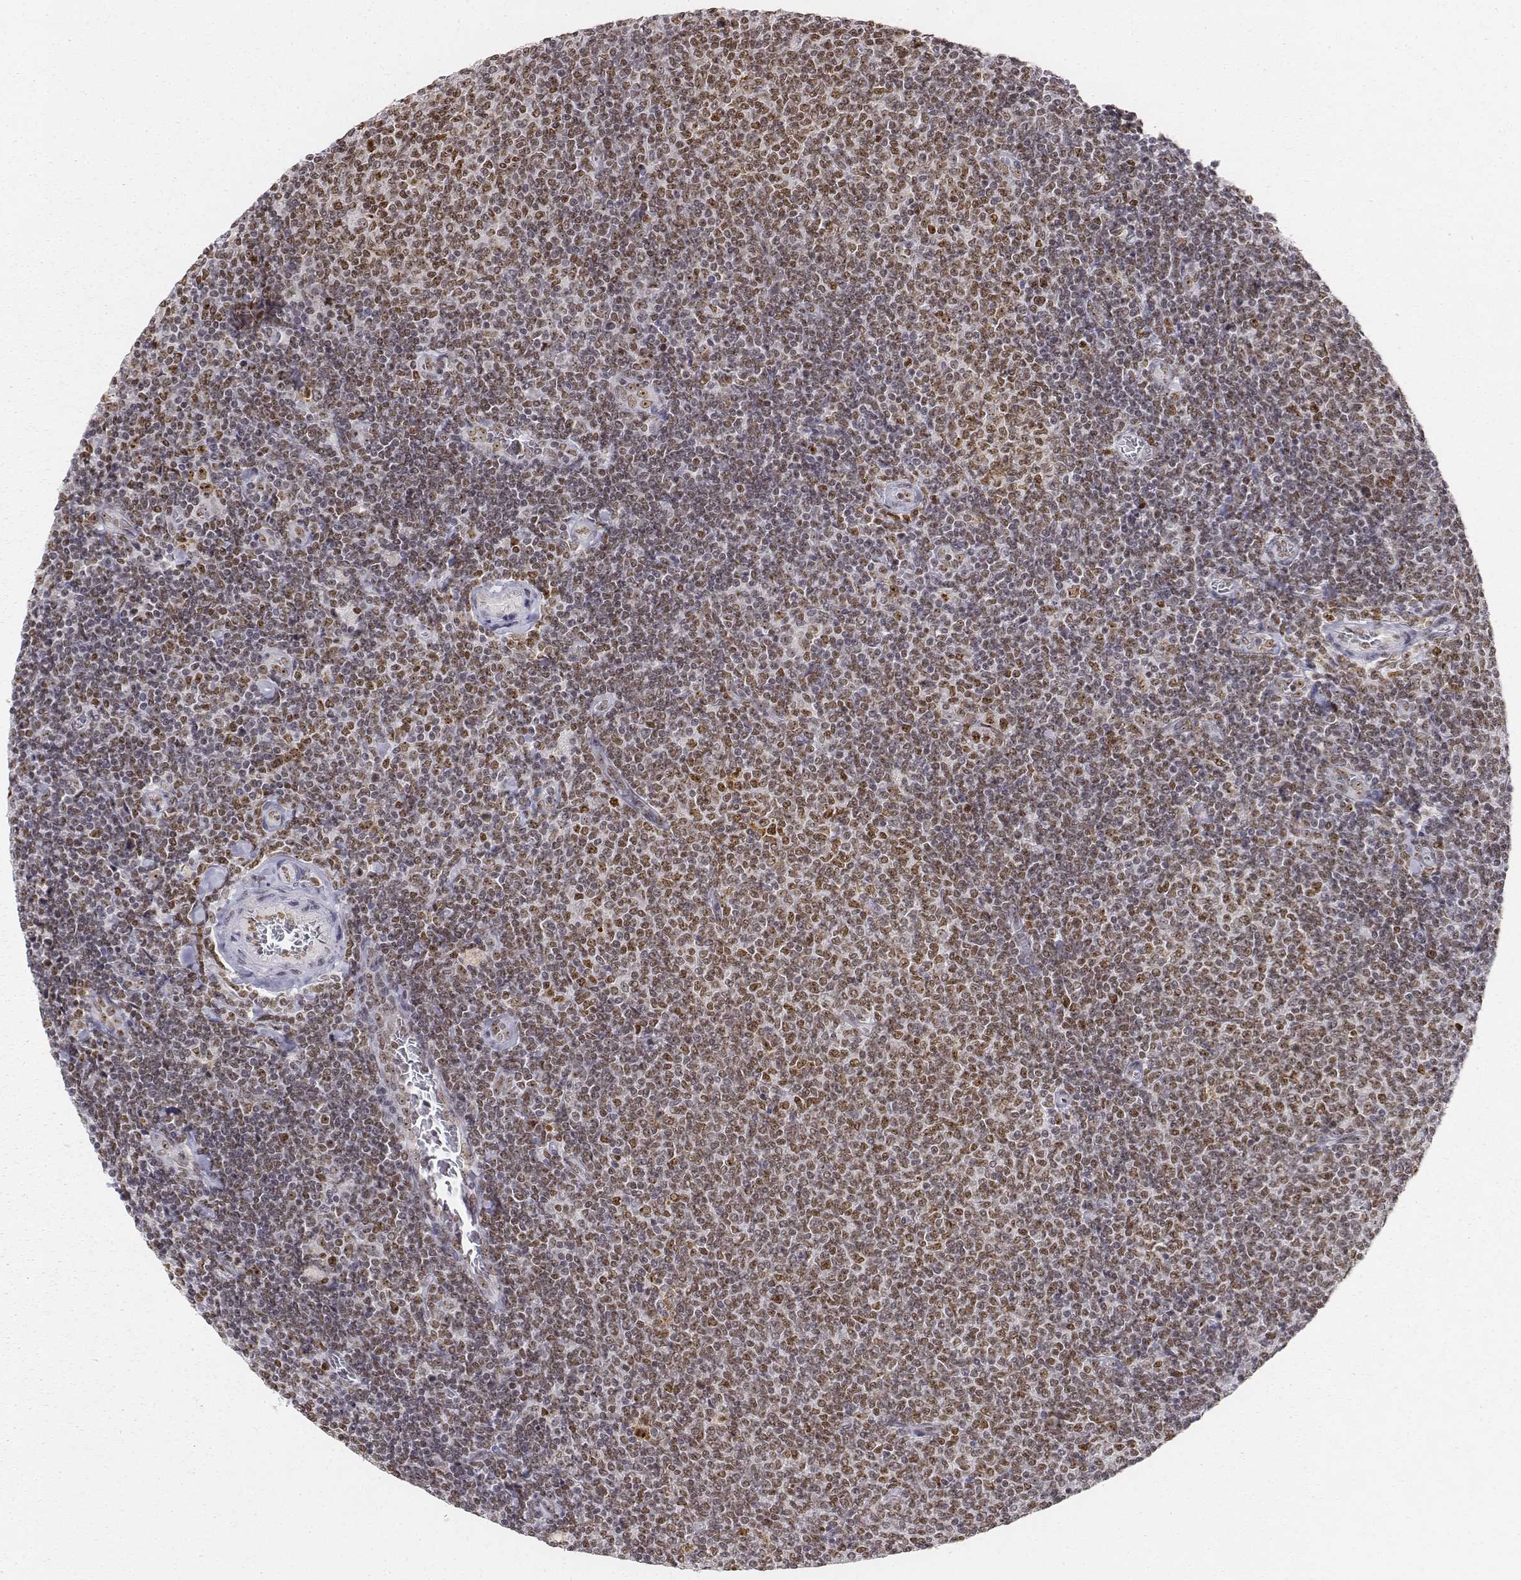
{"staining": {"intensity": "moderate", "quantity": ">75%", "location": "nuclear"}, "tissue": "lymphoma", "cell_type": "Tumor cells", "image_type": "cancer", "snomed": [{"axis": "morphology", "description": "Malignant lymphoma, non-Hodgkin's type, Low grade"}, {"axis": "topography", "description": "Lymph node"}], "caption": "A medium amount of moderate nuclear positivity is seen in approximately >75% of tumor cells in malignant lymphoma, non-Hodgkin's type (low-grade) tissue.", "gene": "PHF6", "patient": {"sex": "male", "age": 52}}